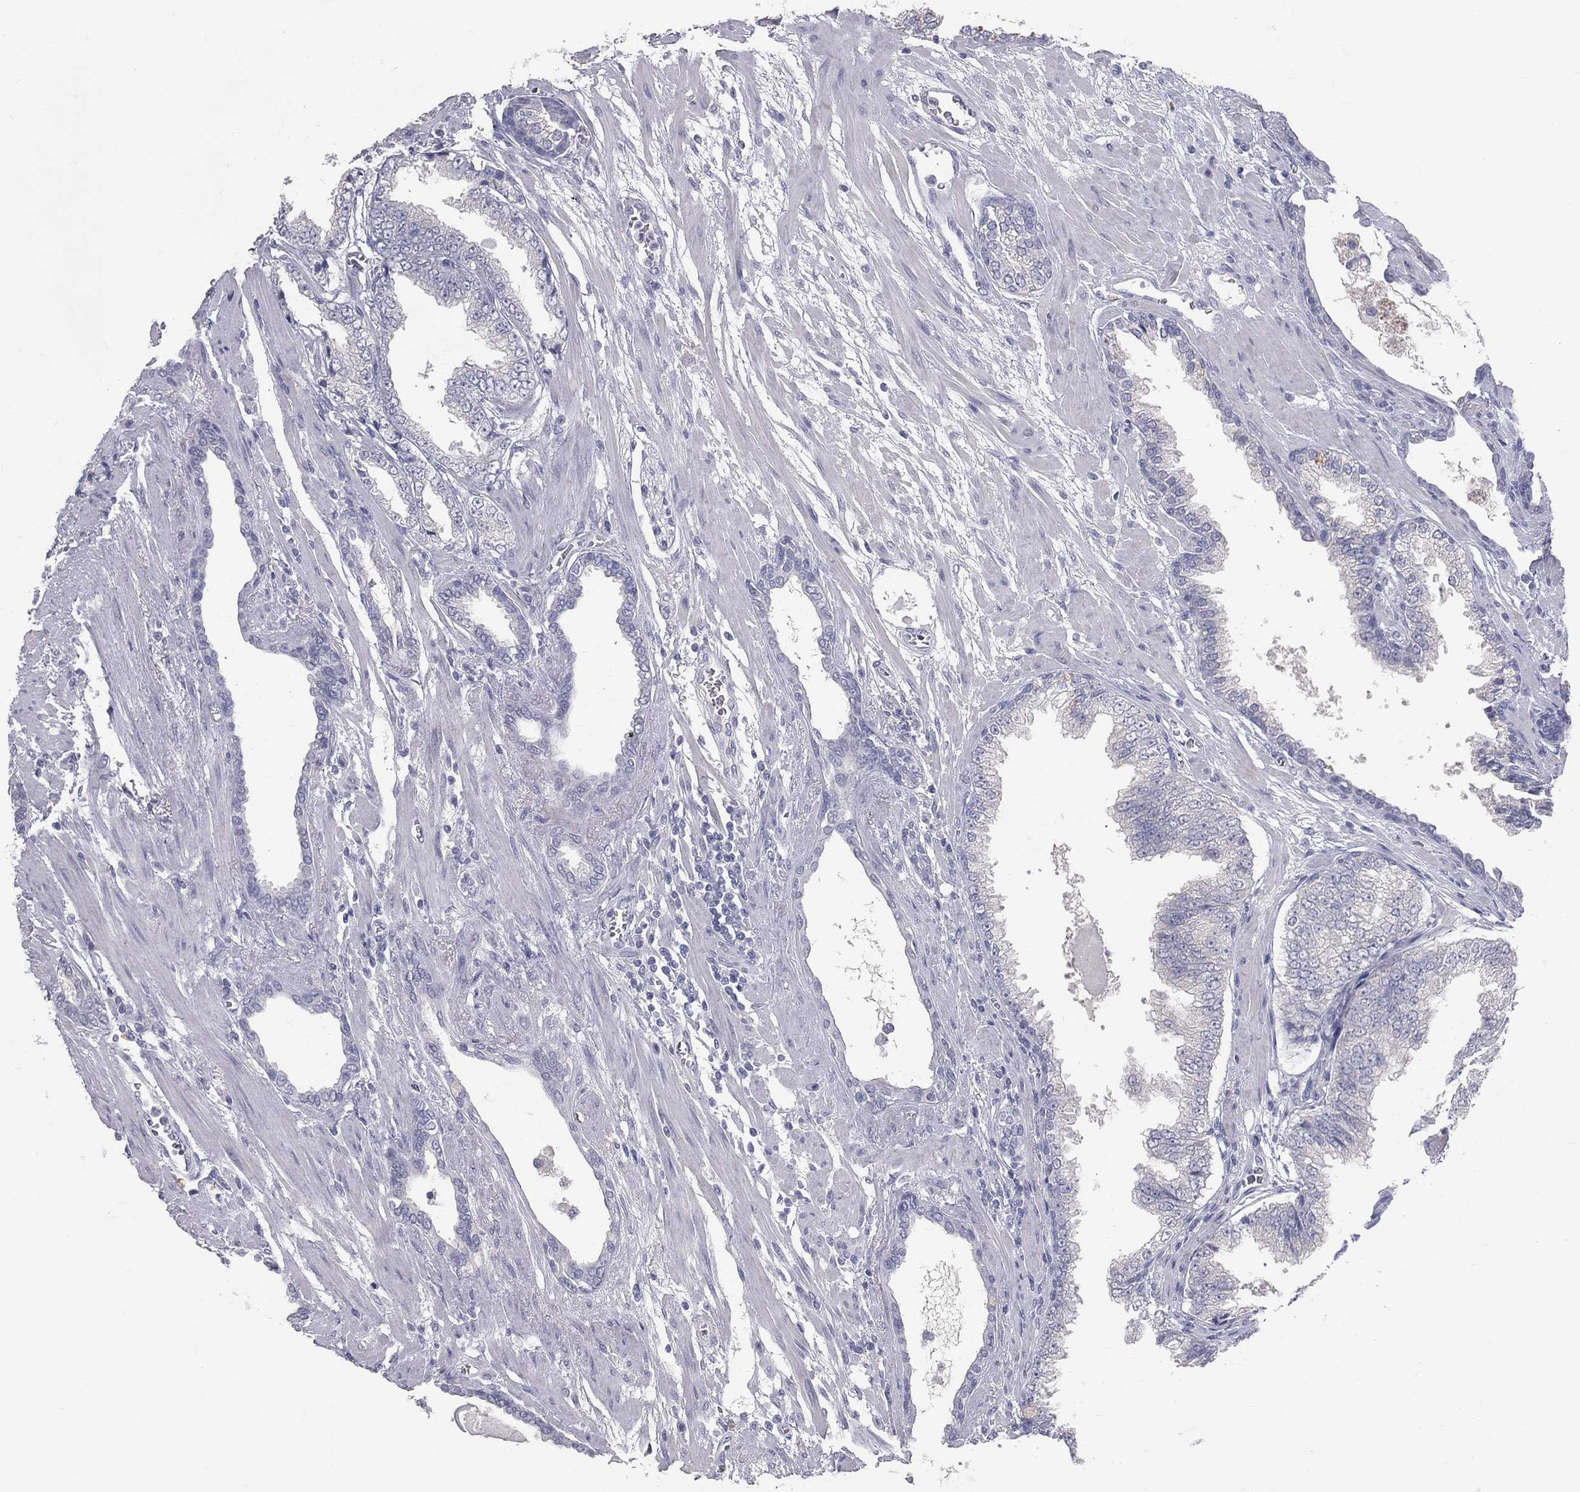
{"staining": {"intensity": "negative", "quantity": "none", "location": "none"}, "tissue": "prostate cancer", "cell_type": "Tumor cells", "image_type": "cancer", "snomed": [{"axis": "morphology", "description": "Adenocarcinoma, Low grade"}, {"axis": "topography", "description": "Prostate"}], "caption": "This micrograph is of low-grade adenocarcinoma (prostate) stained with immunohistochemistry to label a protein in brown with the nuclei are counter-stained blue. There is no positivity in tumor cells.", "gene": "TFPI2", "patient": {"sex": "male", "age": 69}}